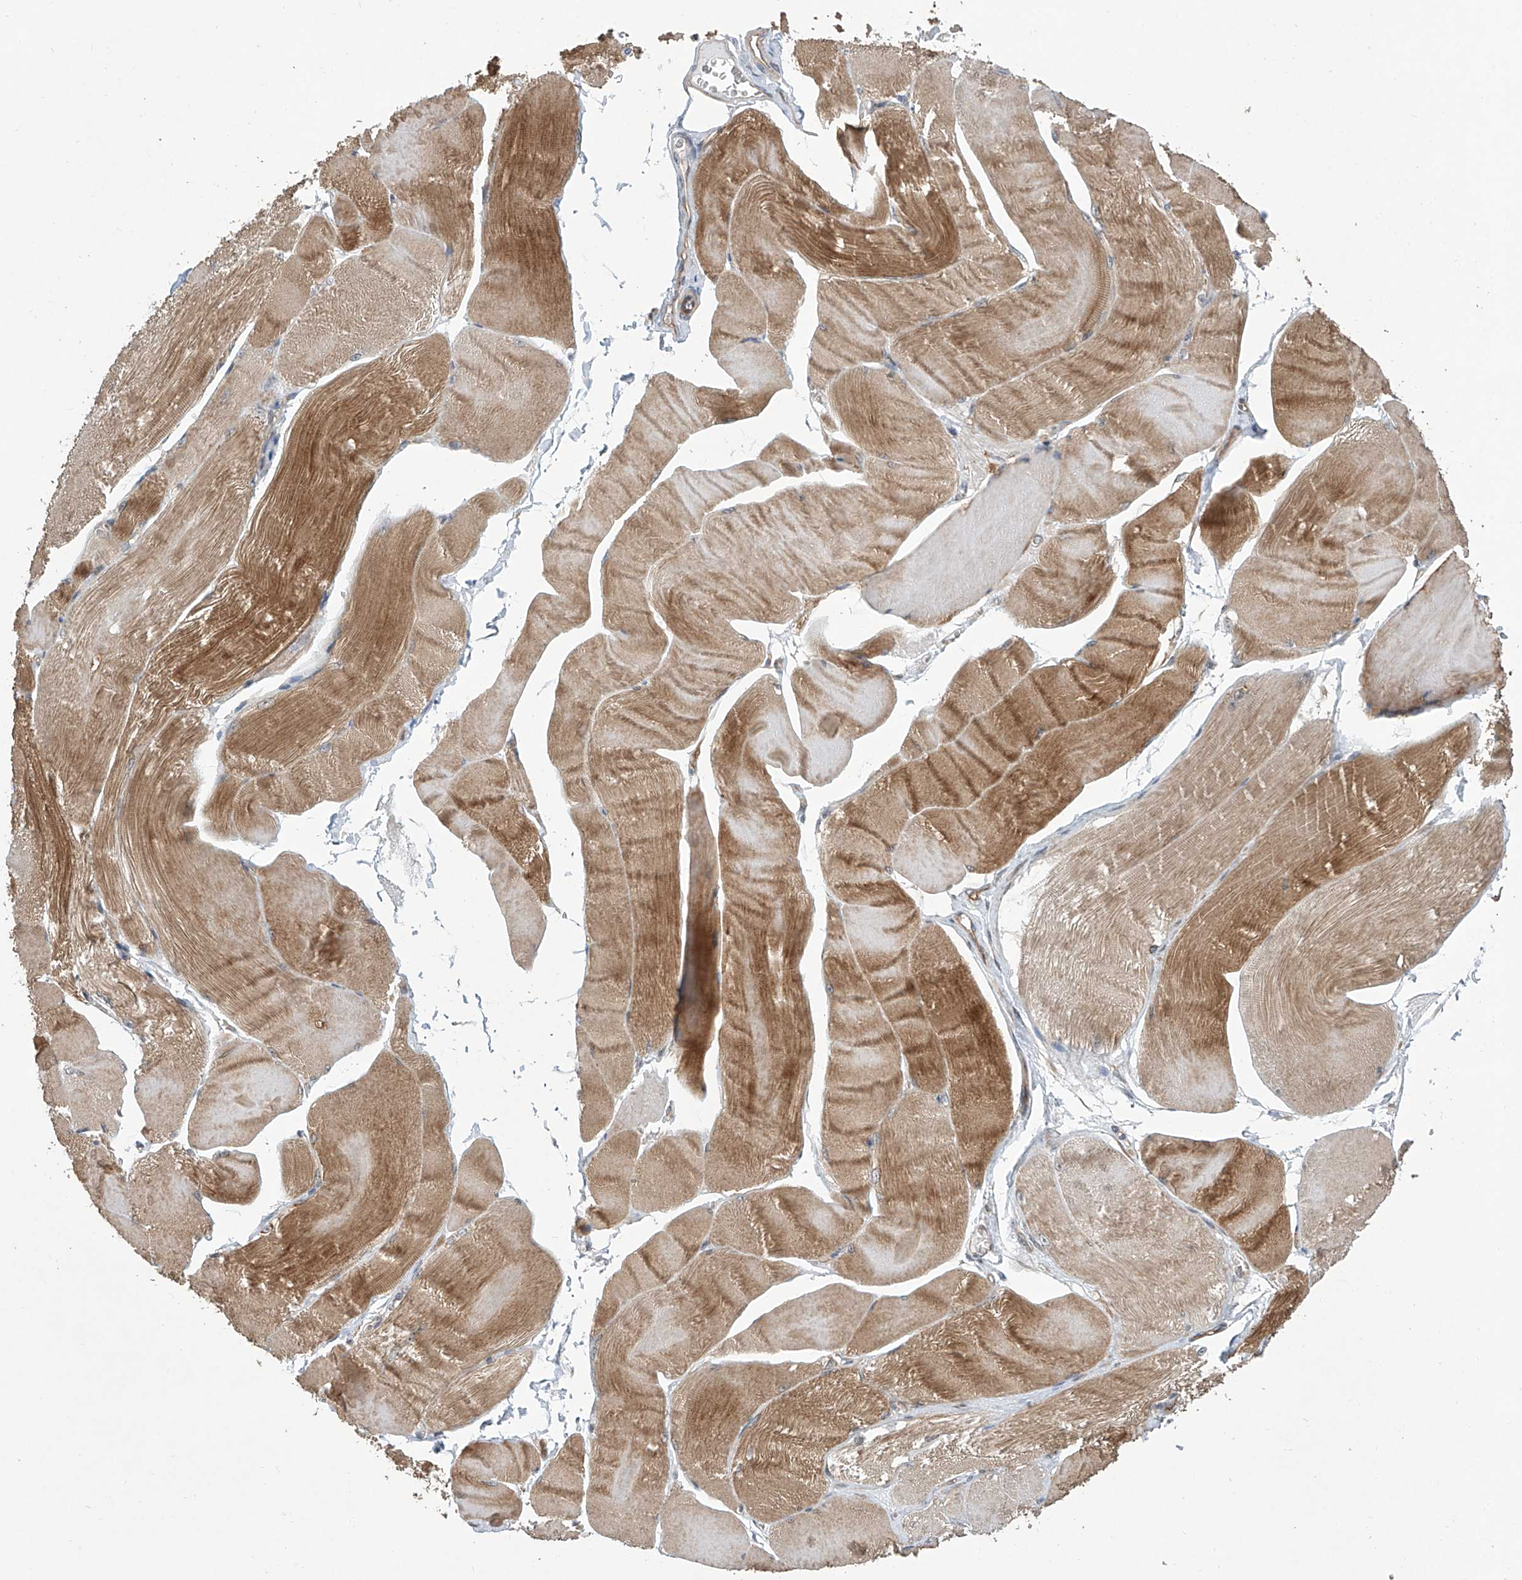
{"staining": {"intensity": "moderate", "quantity": ">75%", "location": "cytoplasmic/membranous"}, "tissue": "skeletal muscle", "cell_type": "Myocytes", "image_type": "normal", "snomed": [{"axis": "morphology", "description": "Normal tissue, NOS"}, {"axis": "morphology", "description": "Basal cell carcinoma"}, {"axis": "topography", "description": "Skeletal muscle"}], "caption": "This photomicrograph shows IHC staining of normal skeletal muscle, with medium moderate cytoplasmic/membranous expression in approximately >75% of myocytes.", "gene": "EIF2D", "patient": {"sex": "female", "age": 64}}